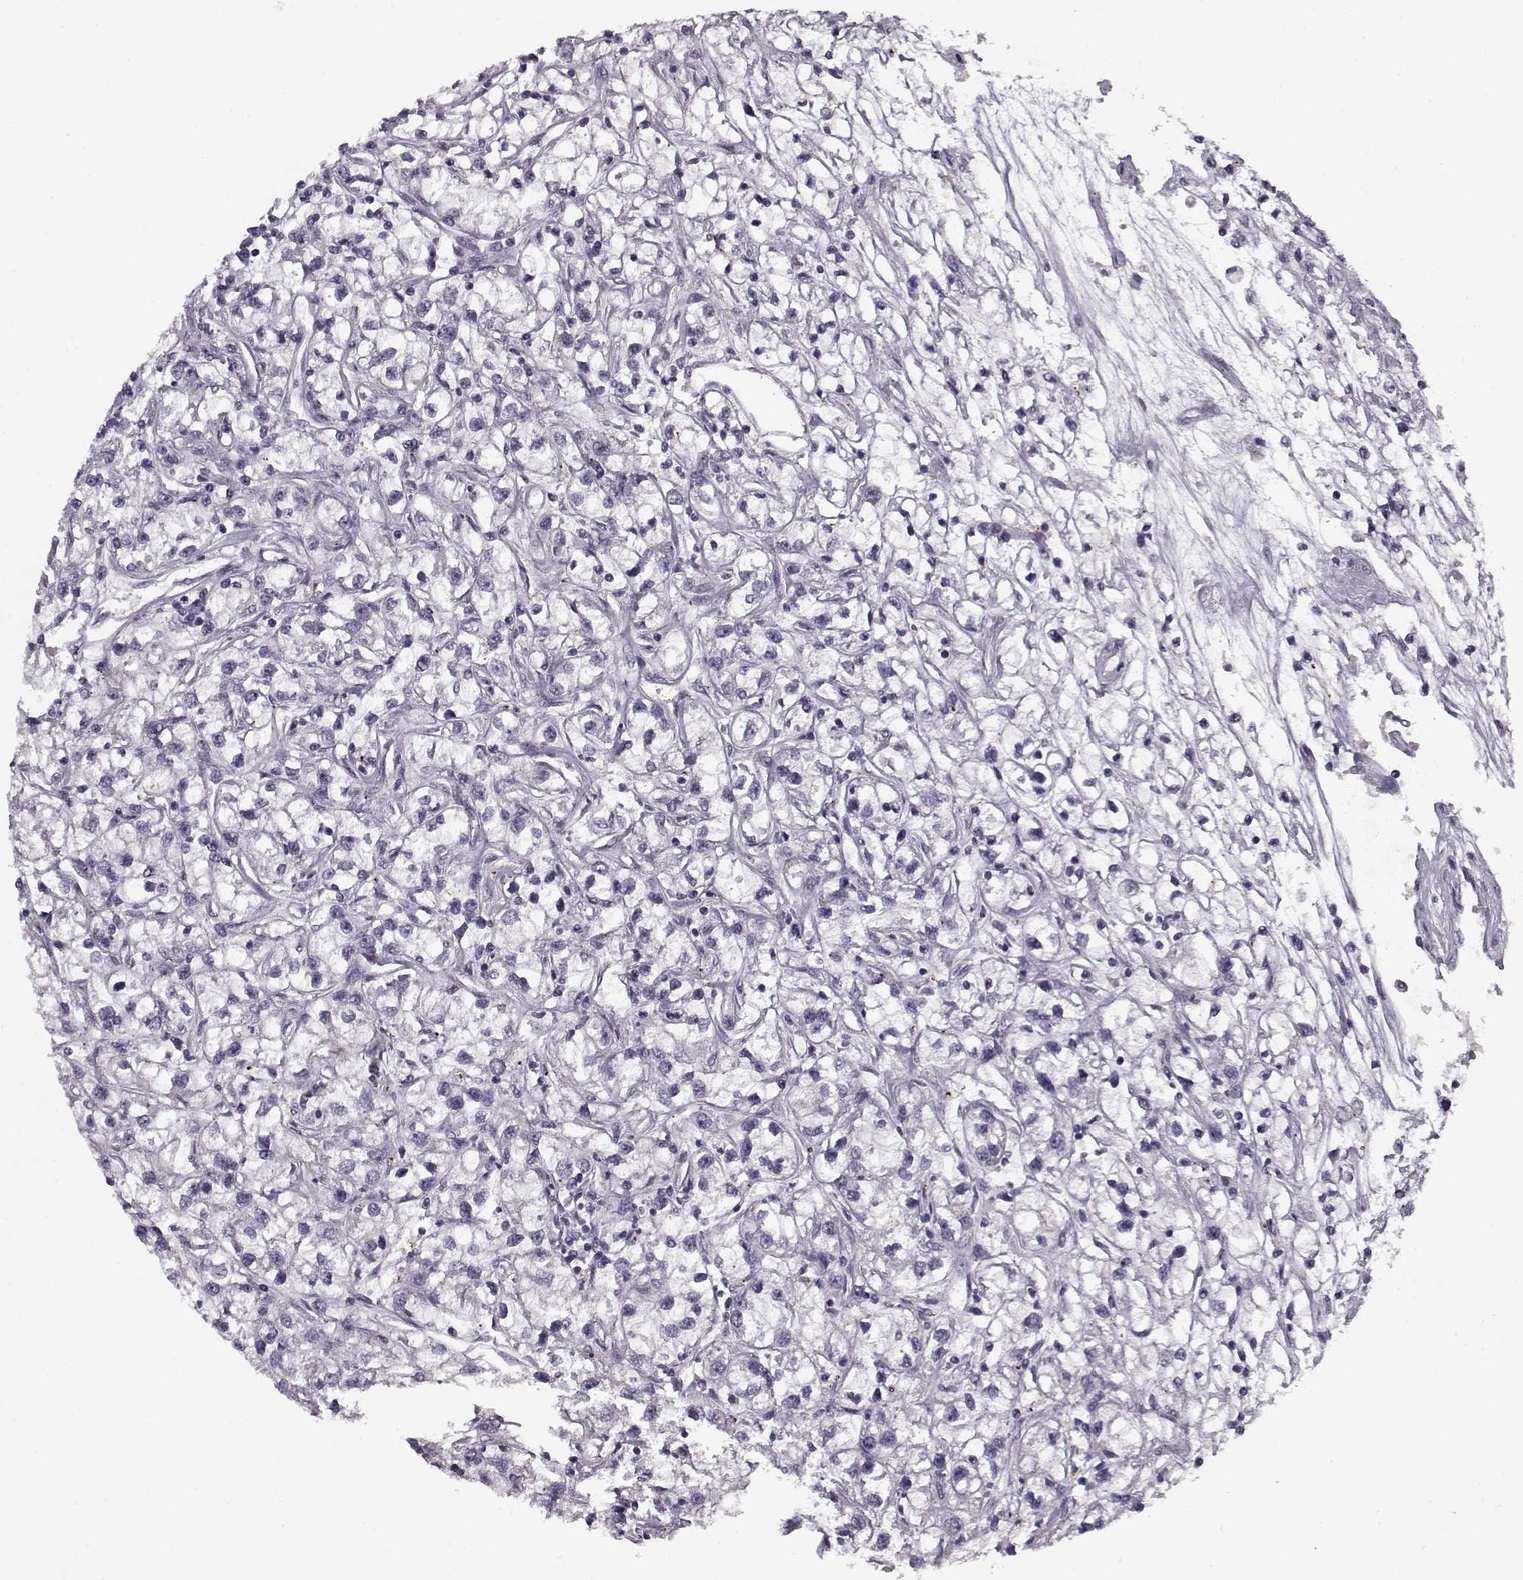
{"staining": {"intensity": "negative", "quantity": "none", "location": "none"}, "tissue": "renal cancer", "cell_type": "Tumor cells", "image_type": "cancer", "snomed": [{"axis": "morphology", "description": "Adenocarcinoma, NOS"}, {"axis": "topography", "description": "Kidney"}], "caption": "A histopathology image of adenocarcinoma (renal) stained for a protein displays no brown staining in tumor cells.", "gene": "KRT9", "patient": {"sex": "female", "age": 59}}